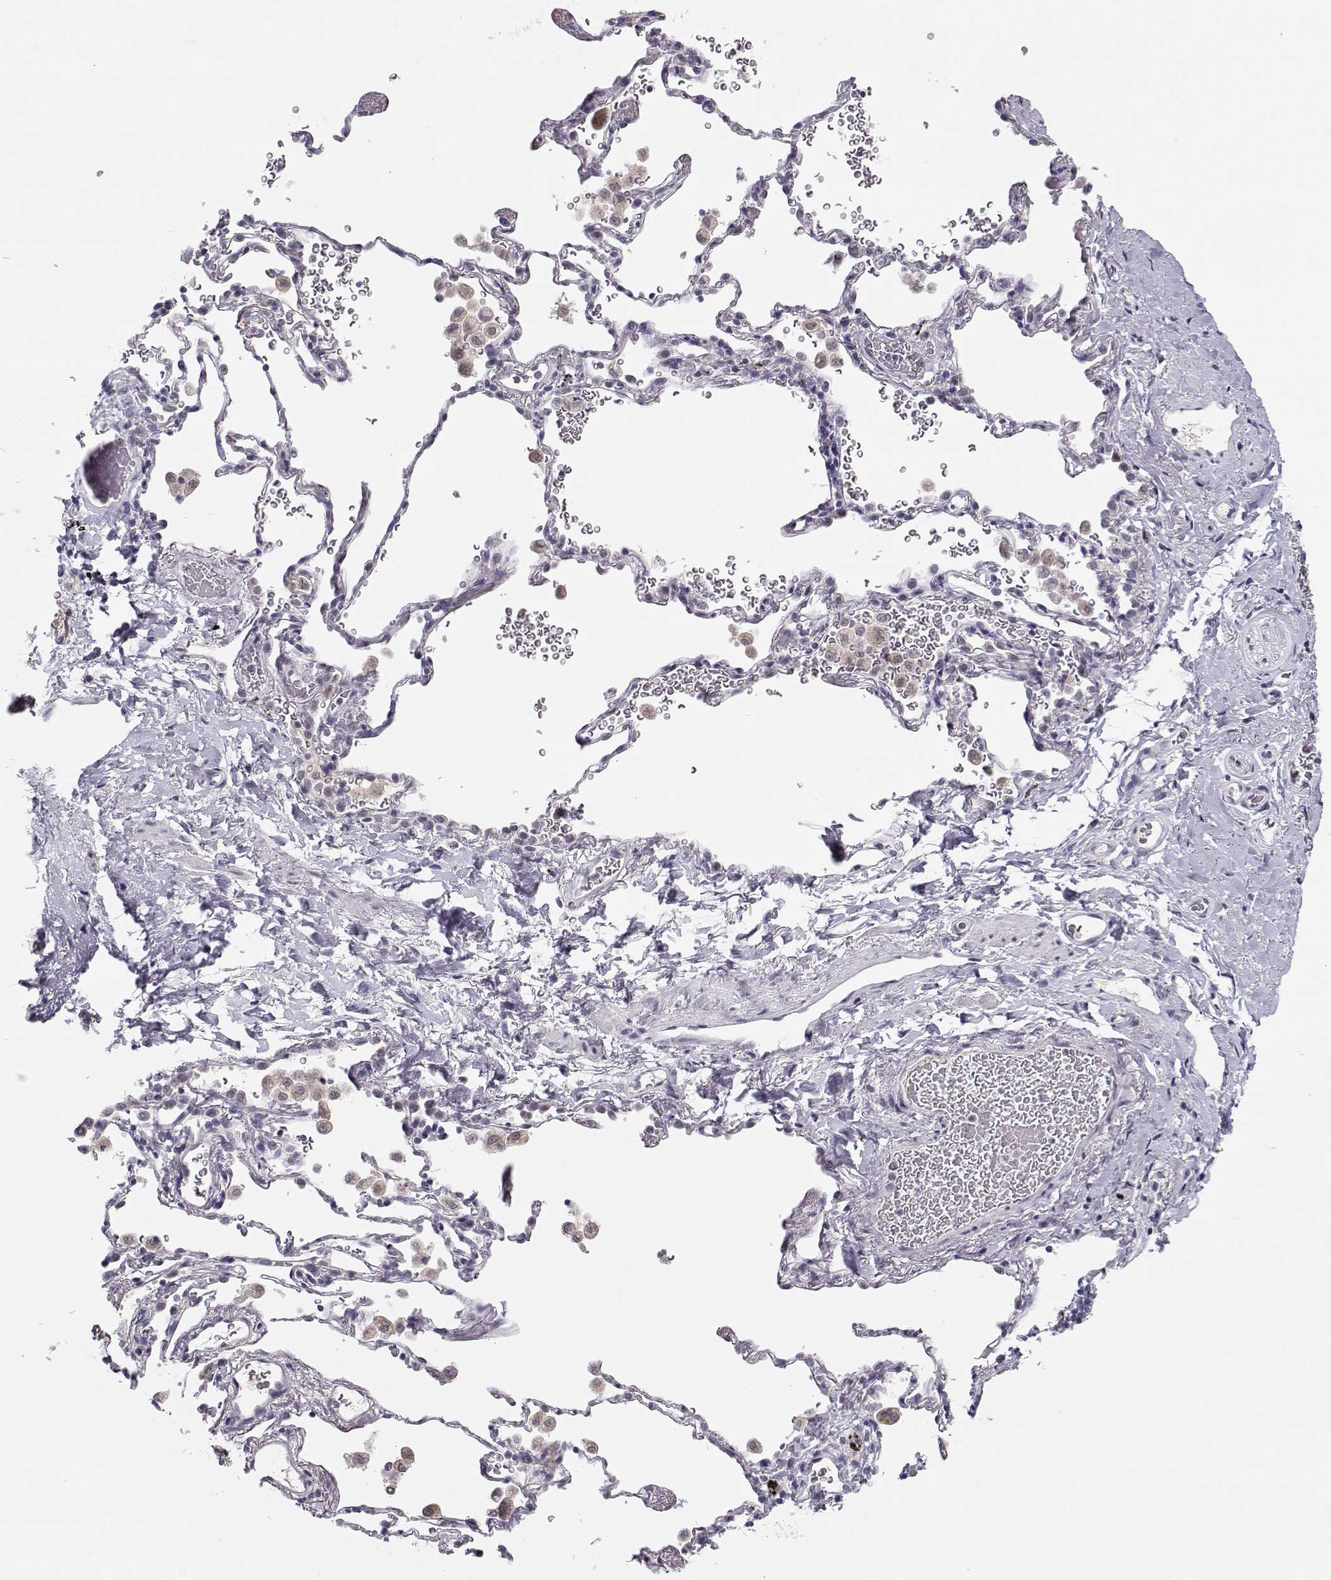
{"staining": {"intensity": "negative", "quantity": "none", "location": "none"}, "tissue": "soft tissue", "cell_type": "Fibroblasts", "image_type": "normal", "snomed": [{"axis": "morphology", "description": "Normal tissue, NOS"}, {"axis": "morphology", "description": "Adenocarcinoma, NOS"}, {"axis": "topography", "description": "Cartilage tissue"}, {"axis": "topography", "description": "Lung"}], "caption": "High magnification brightfield microscopy of unremarkable soft tissue stained with DAB (3,3'-diaminobenzidine) (brown) and counterstained with hematoxylin (blue): fibroblasts show no significant expression.", "gene": "C16orf86", "patient": {"sex": "male", "age": 59}}